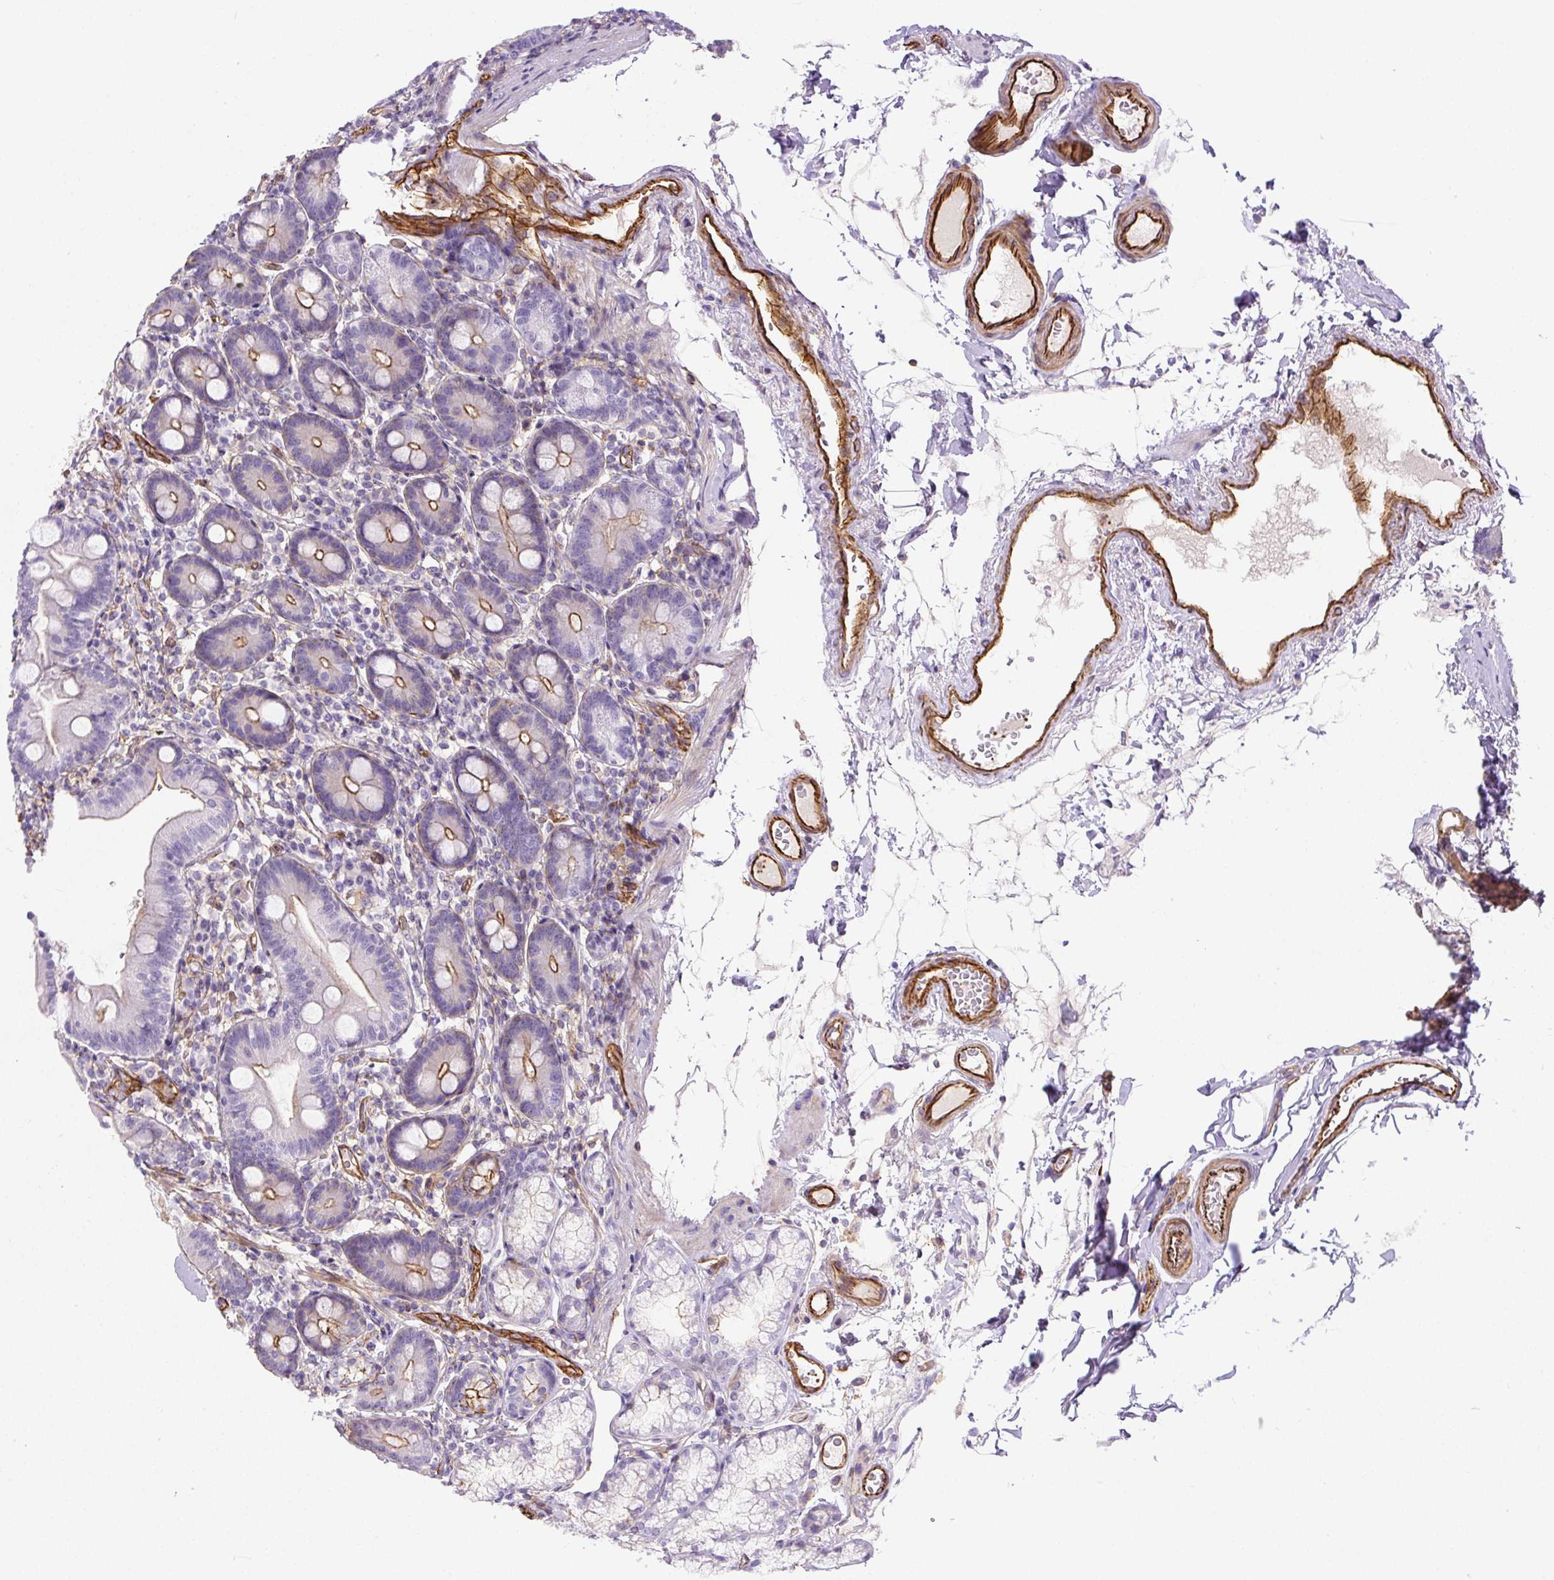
{"staining": {"intensity": "moderate", "quantity": "<25%", "location": "cytoplasmic/membranous"}, "tissue": "duodenum", "cell_type": "Glandular cells", "image_type": "normal", "snomed": [{"axis": "morphology", "description": "Normal tissue, NOS"}, {"axis": "topography", "description": "Duodenum"}], "caption": "Protein staining of normal duodenum displays moderate cytoplasmic/membranous expression in about <25% of glandular cells.", "gene": "B3GALT5", "patient": {"sex": "female", "age": 67}}